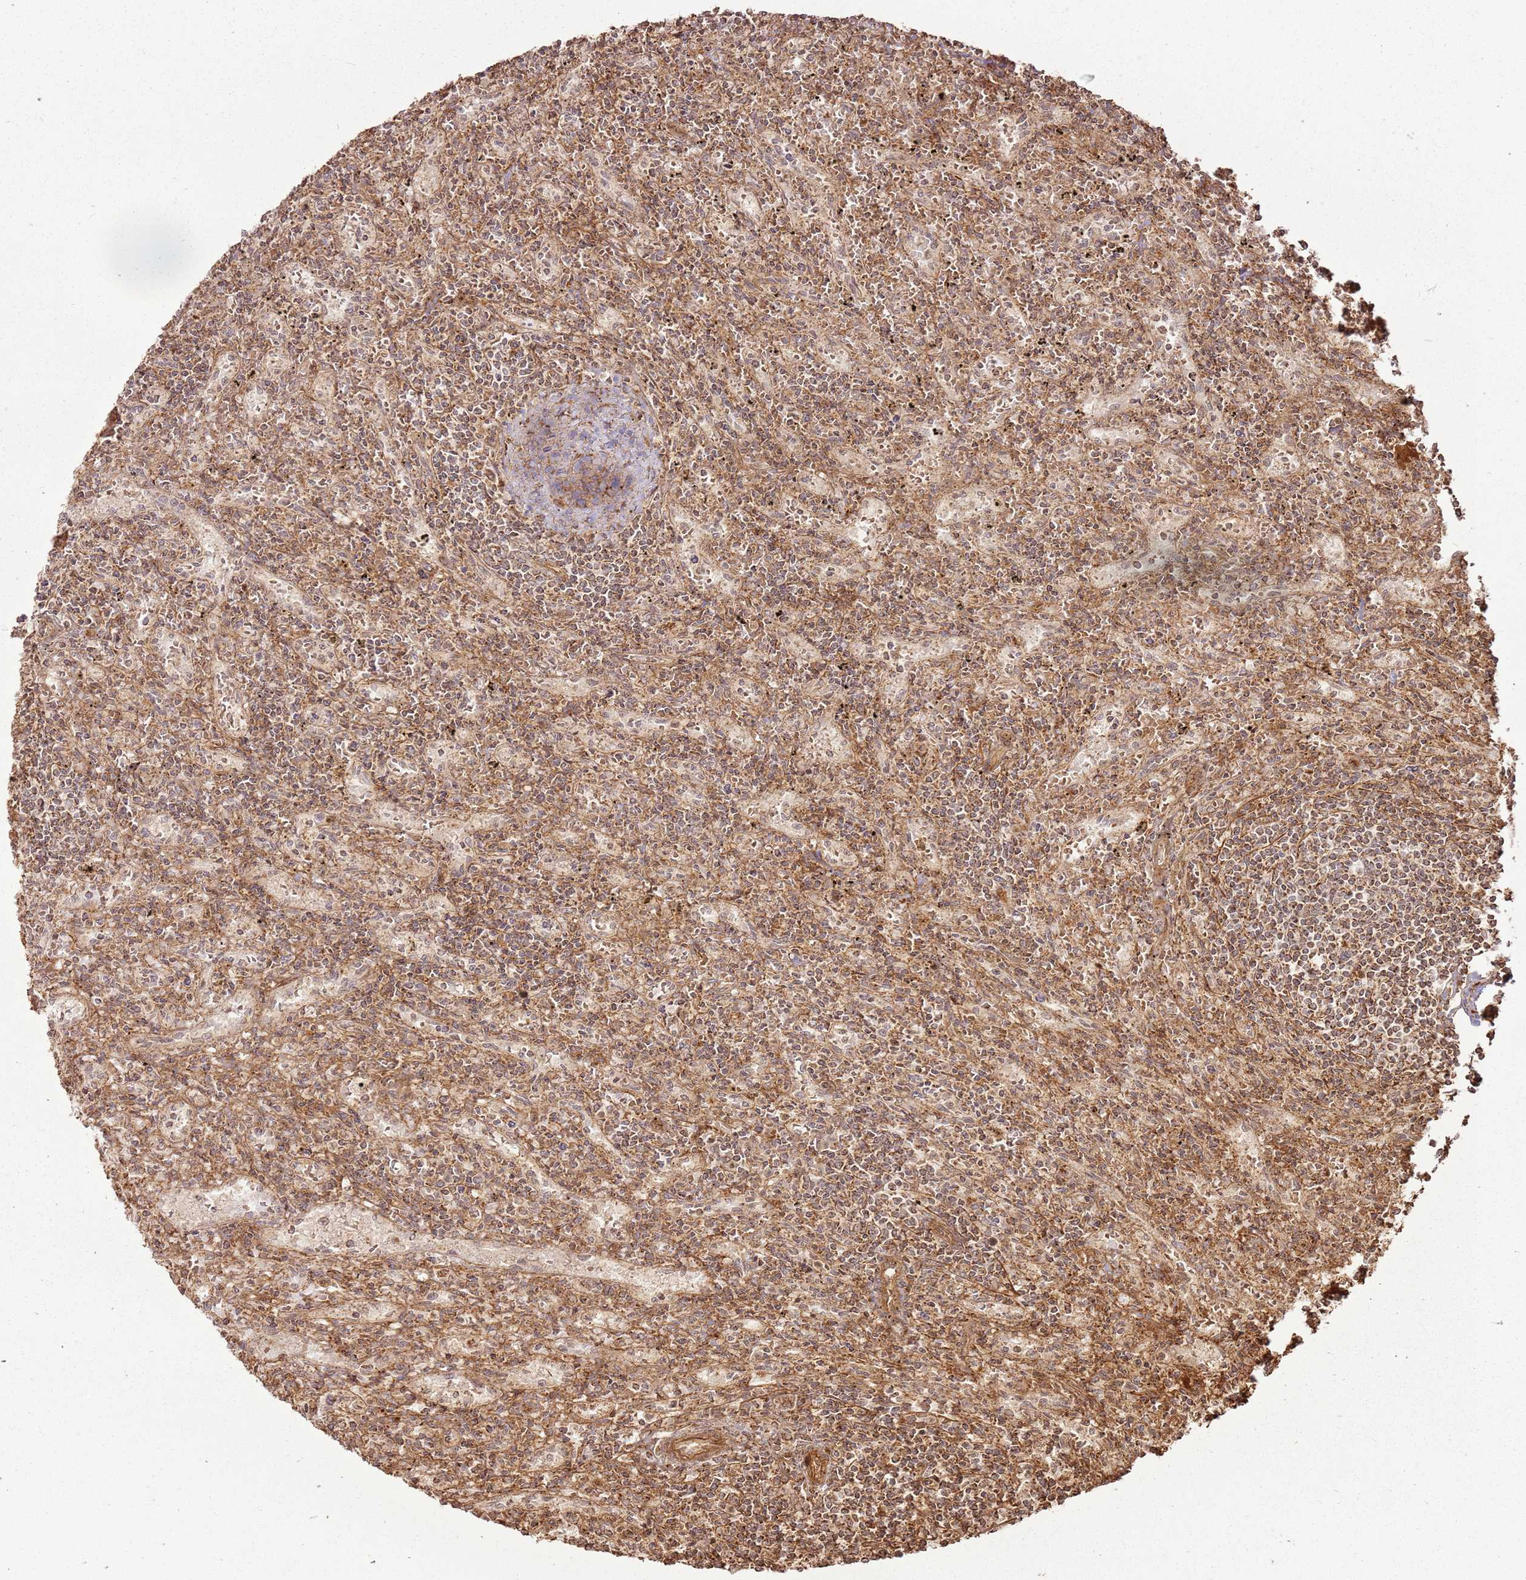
{"staining": {"intensity": "moderate", "quantity": "25%-75%", "location": "cytoplasmic/membranous"}, "tissue": "lymphoma", "cell_type": "Tumor cells", "image_type": "cancer", "snomed": [{"axis": "morphology", "description": "Malignant lymphoma, non-Hodgkin's type, Low grade"}, {"axis": "topography", "description": "Spleen"}], "caption": "This micrograph shows immunohistochemistry (IHC) staining of lymphoma, with medium moderate cytoplasmic/membranous staining in approximately 25%-75% of tumor cells.", "gene": "MRPS6", "patient": {"sex": "male", "age": 76}}